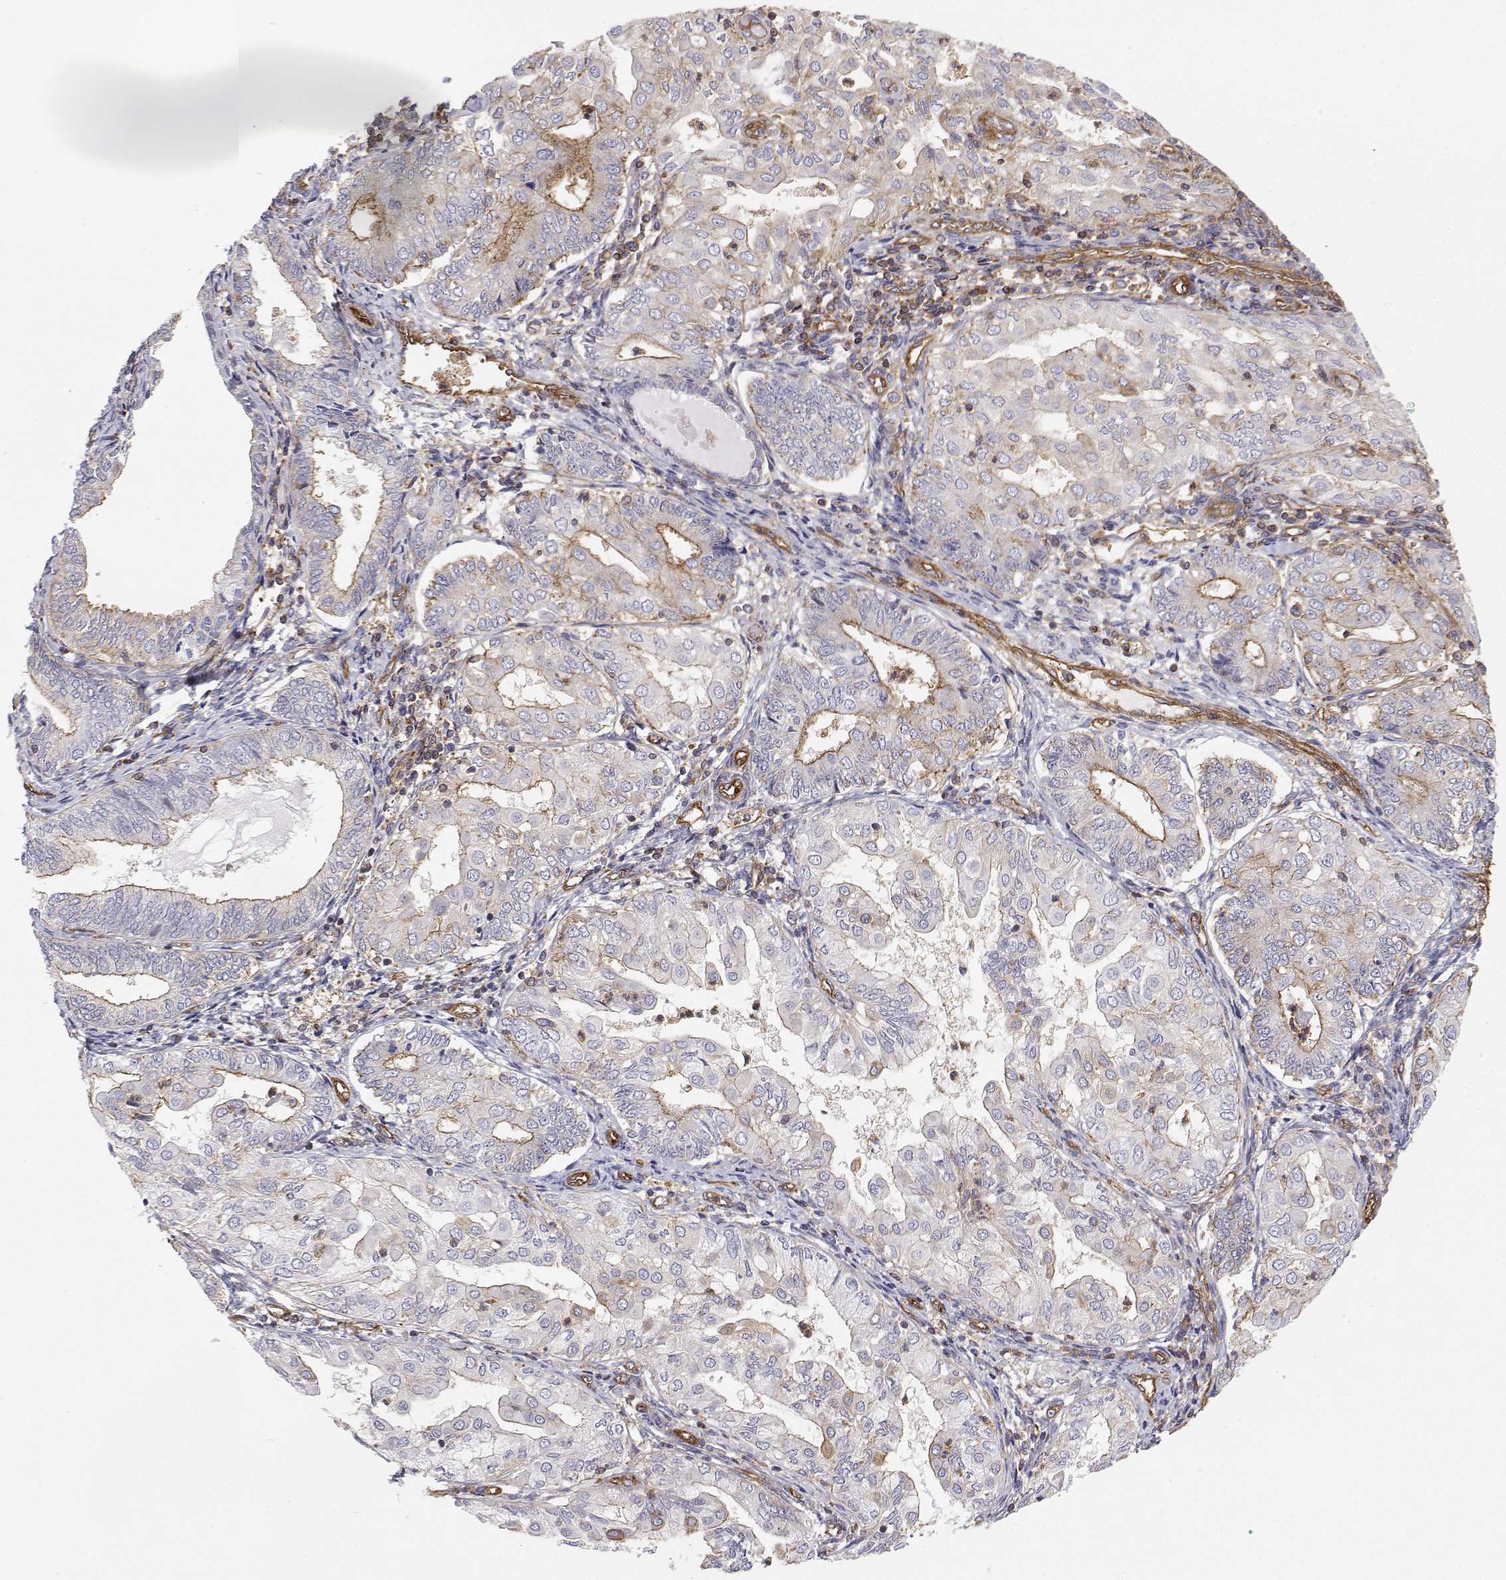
{"staining": {"intensity": "moderate", "quantity": "<25%", "location": "cytoplasmic/membranous"}, "tissue": "endometrial cancer", "cell_type": "Tumor cells", "image_type": "cancer", "snomed": [{"axis": "morphology", "description": "Adenocarcinoma, NOS"}, {"axis": "topography", "description": "Endometrium"}], "caption": "This micrograph shows IHC staining of human endometrial cancer (adenocarcinoma), with low moderate cytoplasmic/membranous staining in approximately <25% of tumor cells.", "gene": "MYH9", "patient": {"sex": "female", "age": 68}}